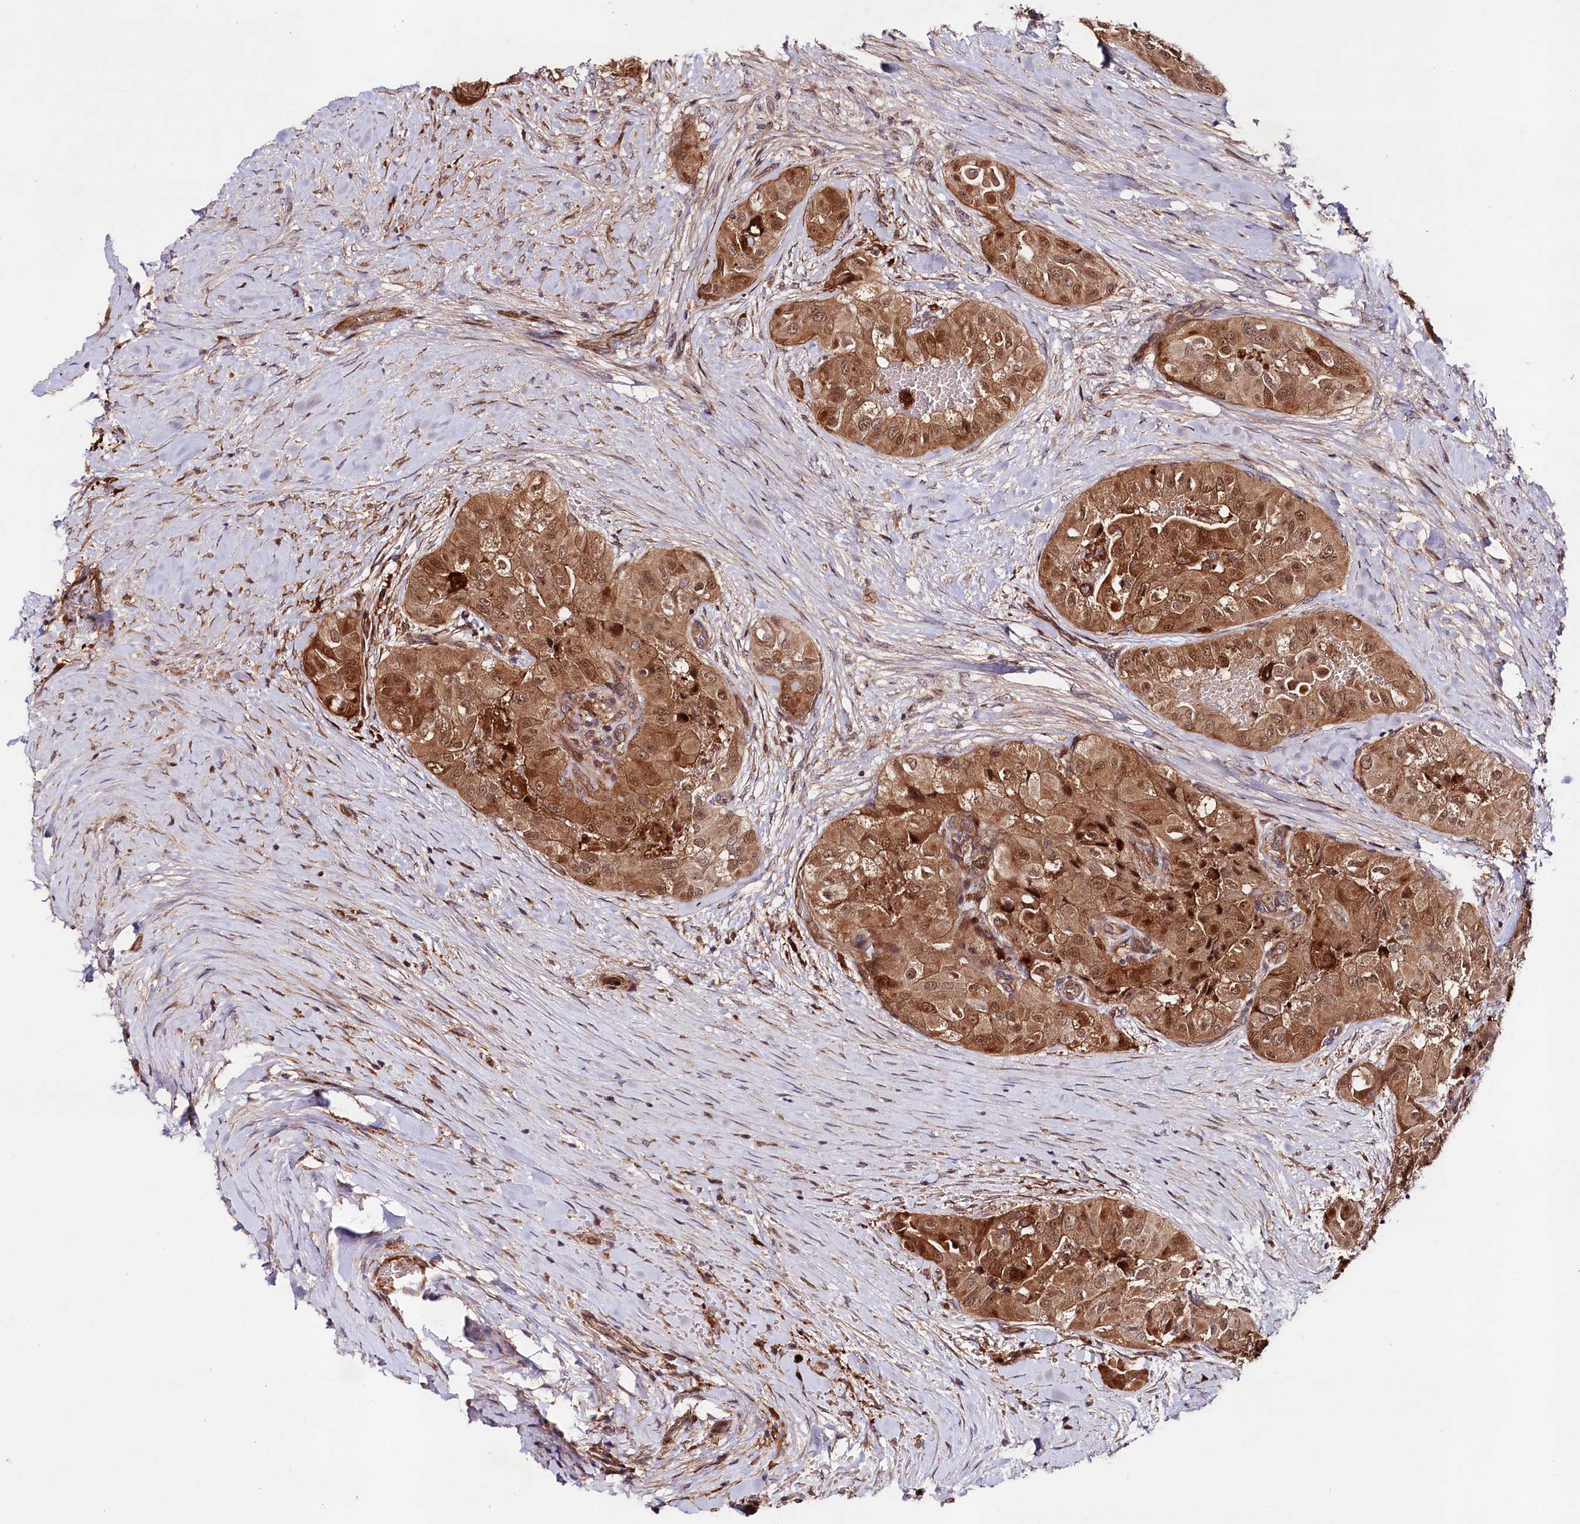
{"staining": {"intensity": "strong", "quantity": ">75%", "location": "cytoplasmic/membranous,nuclear"}, "tissue": "thyroid cancer", "cell_type": "Tumor cells", "image_type": "cancer", "snomed": [{"axis": "morphology", "description": "Papillary adenocarcinoma, NOS"}, {"axis": "topography", "description": "Thyroid gland"}], "caption": "IHC image of thyroid papillary adenocarcinoma stained for a protein (brown), which exhibits high levels of strong cytoplasmic/membranous and nuclear positivity in about >75% of tumor cells.", "gene": "NEDD1", "patient": {"sex": "female", "age": 59}}